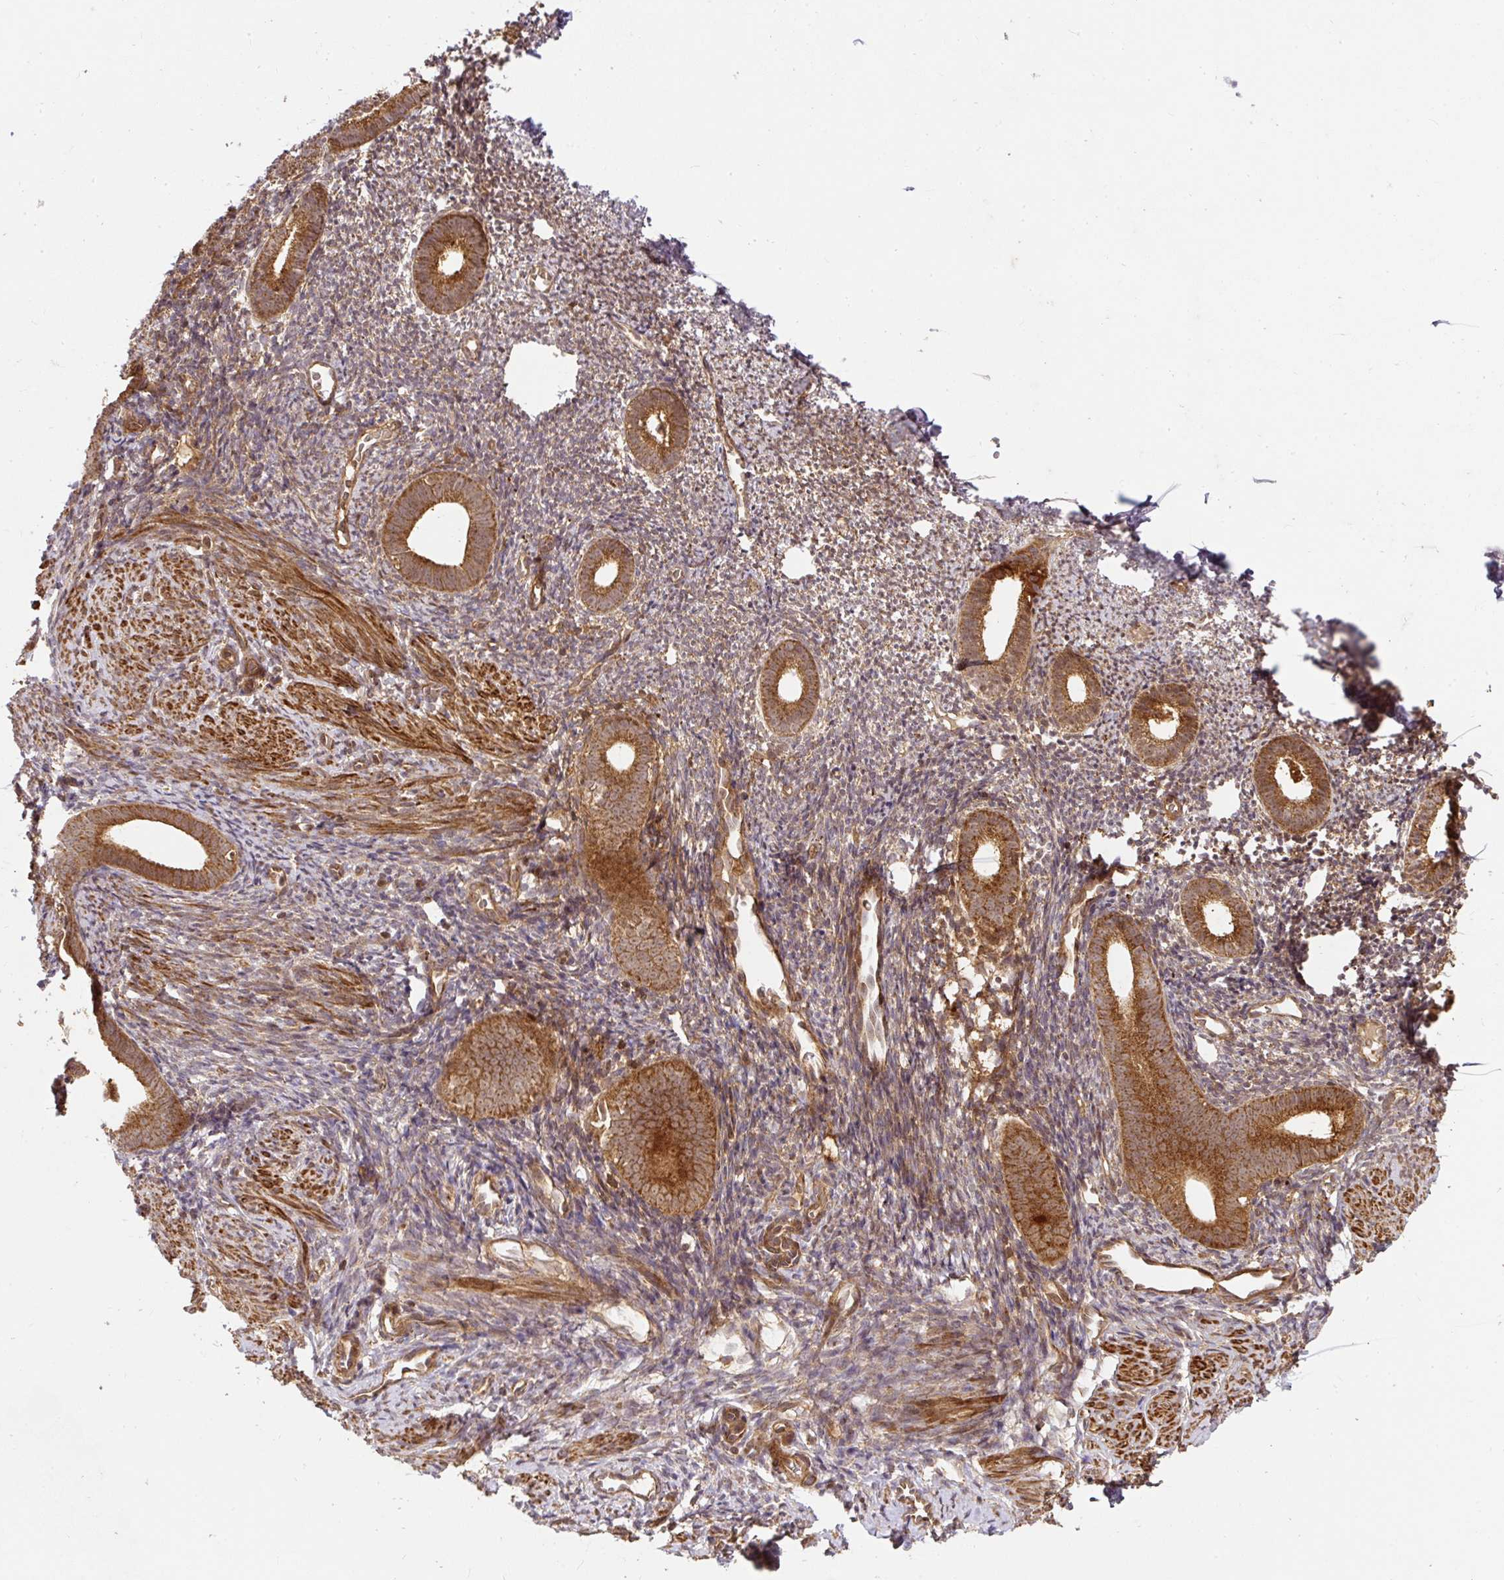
{"staining": {"intensity": "moderate", "quantity": ">75%", "location": "cytoplasmic/membranous,nuclear"}, "tissue": "endometrium", "cell_type": "Cells in endometrial stroma", "image_type": "normal", "snomed": [{"axis": "morphology", "description": "Normal tissue, NOS"}, {"axis": "topography", "description": "Endometrium"}], "caption": "Immunohistochemical staining of unremarkable human endometrium shows >75% levels of moderate cytoplasmic/membranous,nuclear protein positivity in about >75% of cells in endometrial stroma. The staining was performed using DAB (3,3'-diaminobenzidine) to visualize the protein expression in brown, while the nuclei were stained in blue with hematoxylin (Magnification: 20x).", "gene": "PSMD1", "patient": {"sex": "female", "age": 39}}